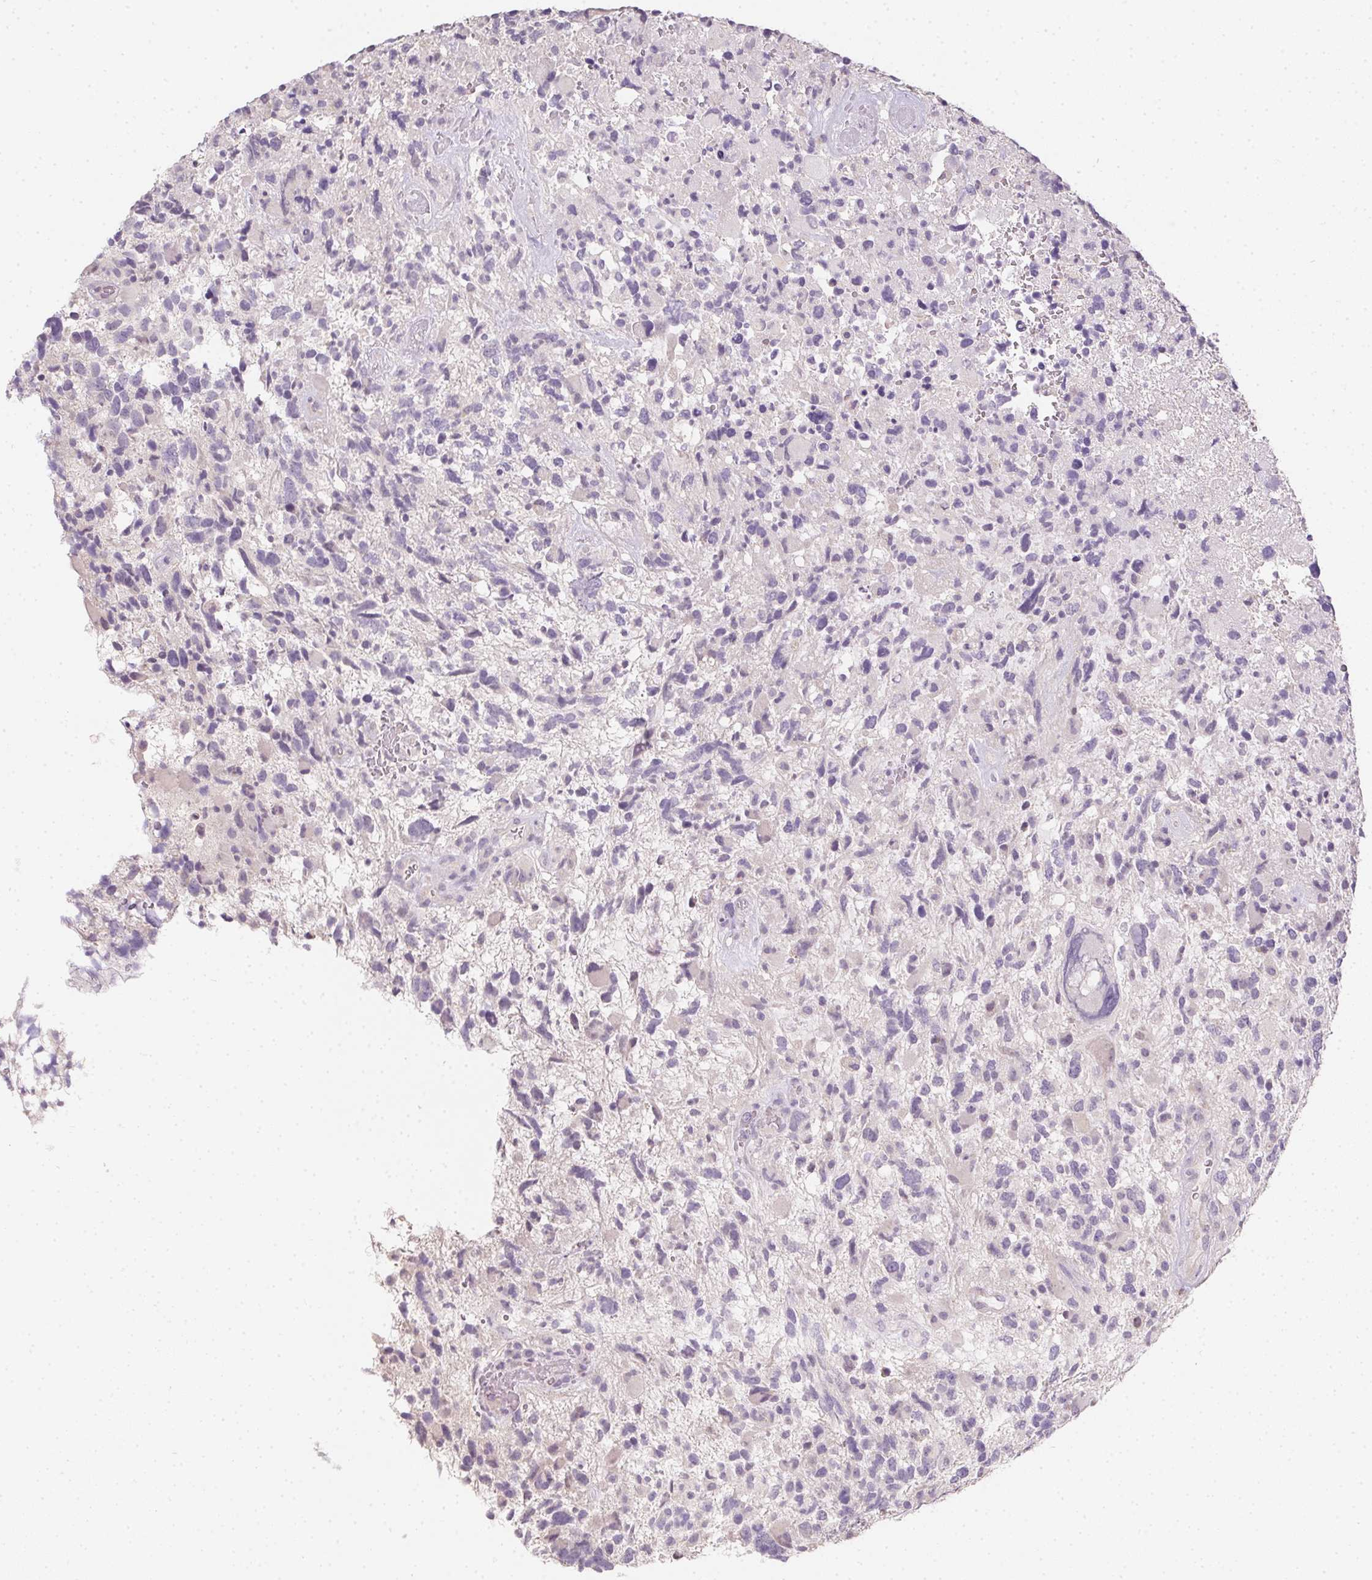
{"staining": {"intensity": "negative", "quantity": "none", "location": "none"}, "tissue": "glioma", "cell_type": "Tumor cells", "image_type": "cancer", "snomed": [{"axis": "morphology", "description": "Glioma, malignant, High grade"}, {"axis": "topography", "description": "Brain"}], "caption": "A photomicrograph of glioma stained for a protein reveals no brown staining in tumor cells. The staining is performed using DAB (3,3'-diaminobenzidine) brown chromogen with nuclei counter-stained in using hematoxylin.", "gene": "ZBBX", "patient": {"sex": "female", "age": 71}}